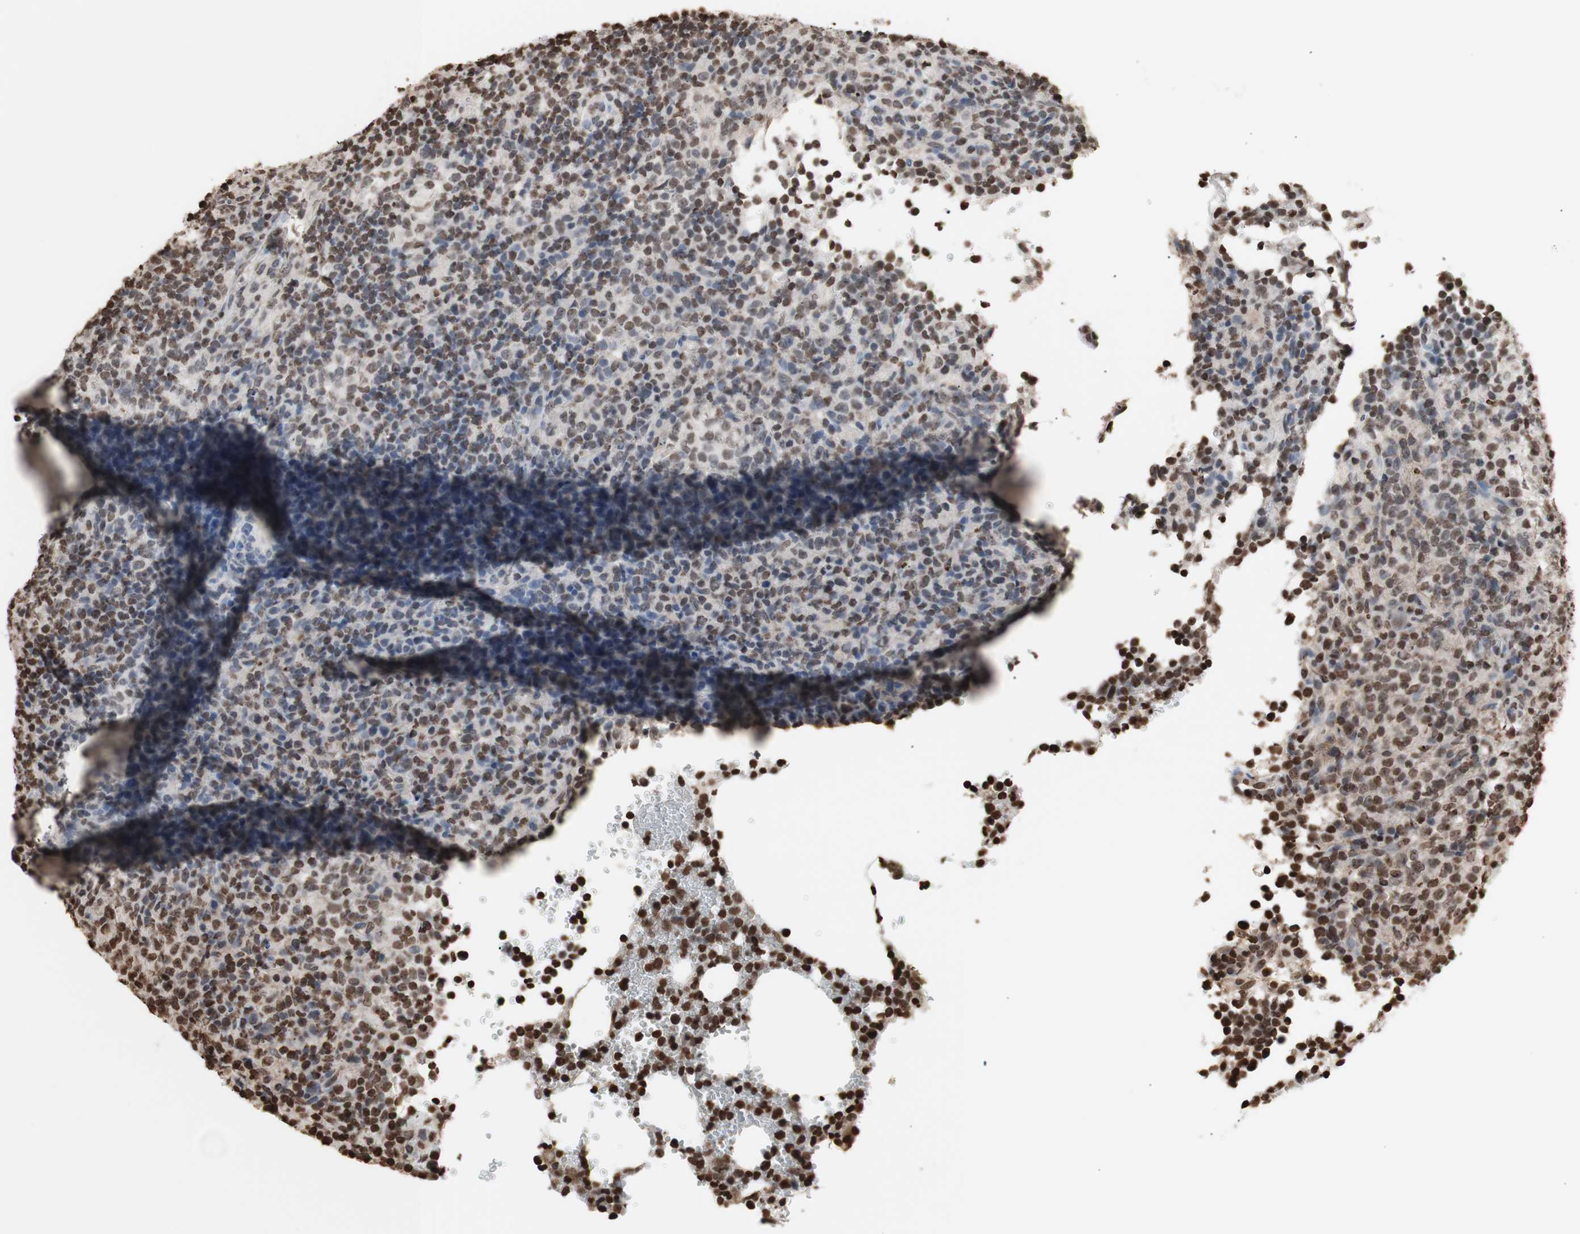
{"staining": {"intensity": "strong", "quantity": "<25%", "location": "nuclear"}, "tissue": "lymphoma", "cell_type": "Tumor cells", "image_type": "cancer", "snomed": [{"axis": "morphology", "description": "Malignant lymphoma, non-Hodgkin's type, High grade"}, {"axis": "topography", "description": "Lymph node"}], "caption": "Protein expression analysis of human lymphoma reveals strong nuclear expression in about <25% of tumor cells. (Brightfield microscopy of DAB IHC at high magnification).", "gene": "SNAI2", "patient": {"sex": "female", "age": 76}}